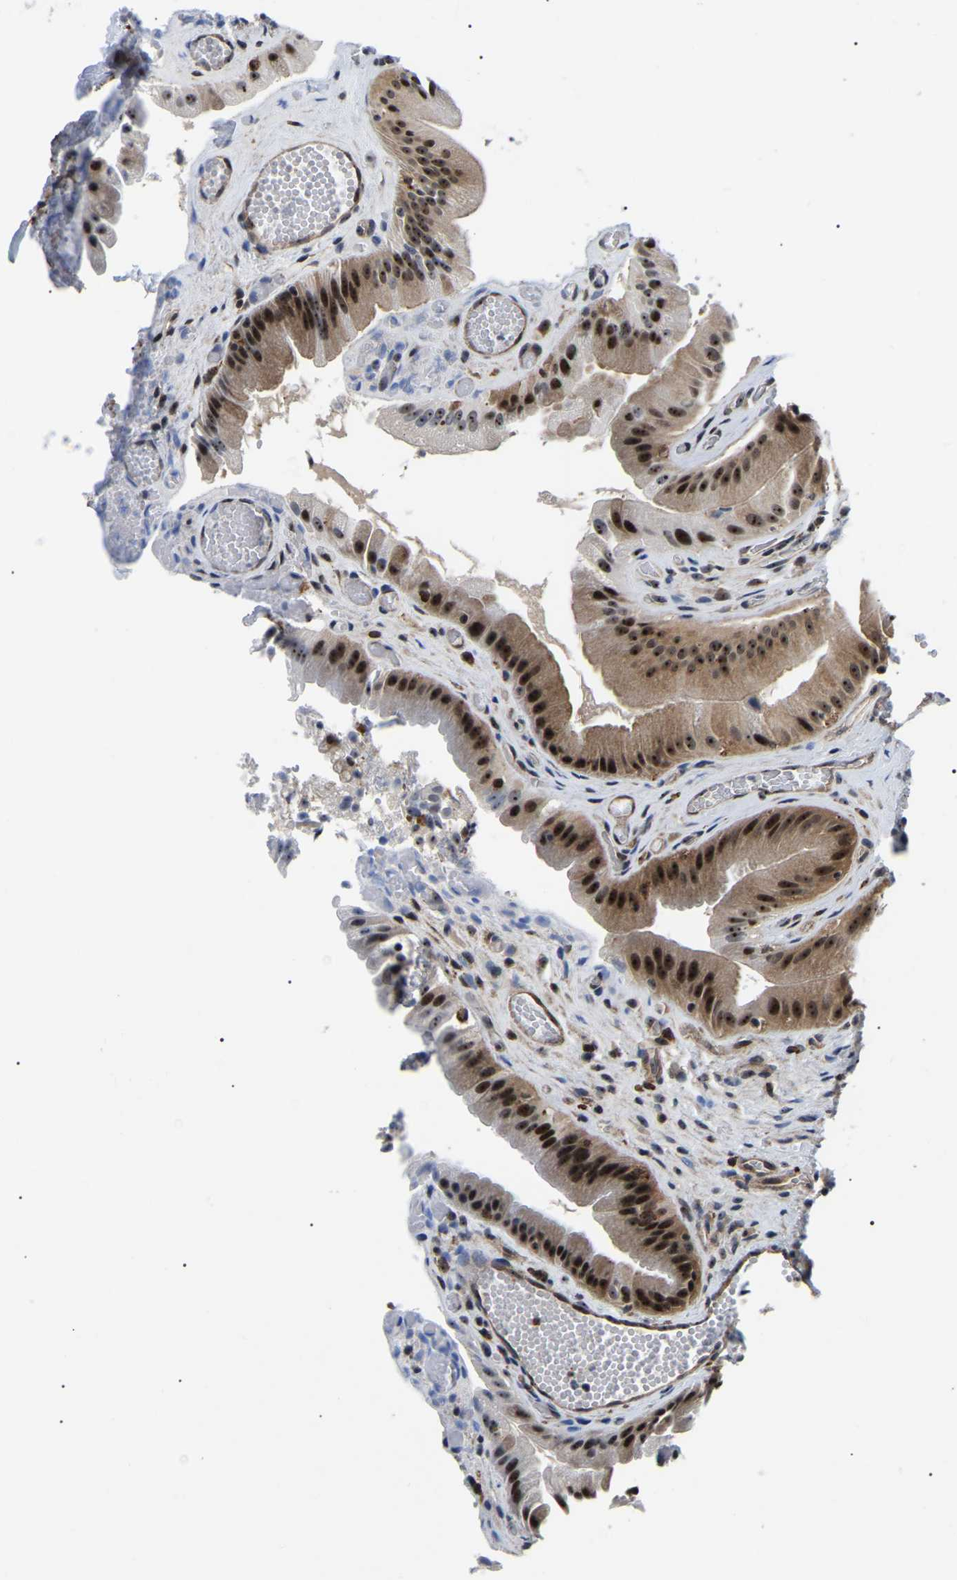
{"staining": {"intensity": "strong", "quantity": ">75%", "location": "cytoplasmic/membranous,nuclear"}, "tissue": "gallbladder", "cell_type": "Glandular cells", "image_type": "normal", "snomed": [{"axis": "morphology", "description": "Normal tissue, NOS"}, {"axis": "topography", "description": "Gallbladder"}], "caption": "Immunohistochemistry image of unremarkable gallbladder: human gallbladder stained using IHC shows high levels of strong protein expression localized specifically in the cytoplasmic/membranous,nuclear of glandular cells, appearing as a cytoplasmic/membranous,nuclear brown color.", "gene": "RRP1B", "patient": {"sex": "male", "age": 49}}